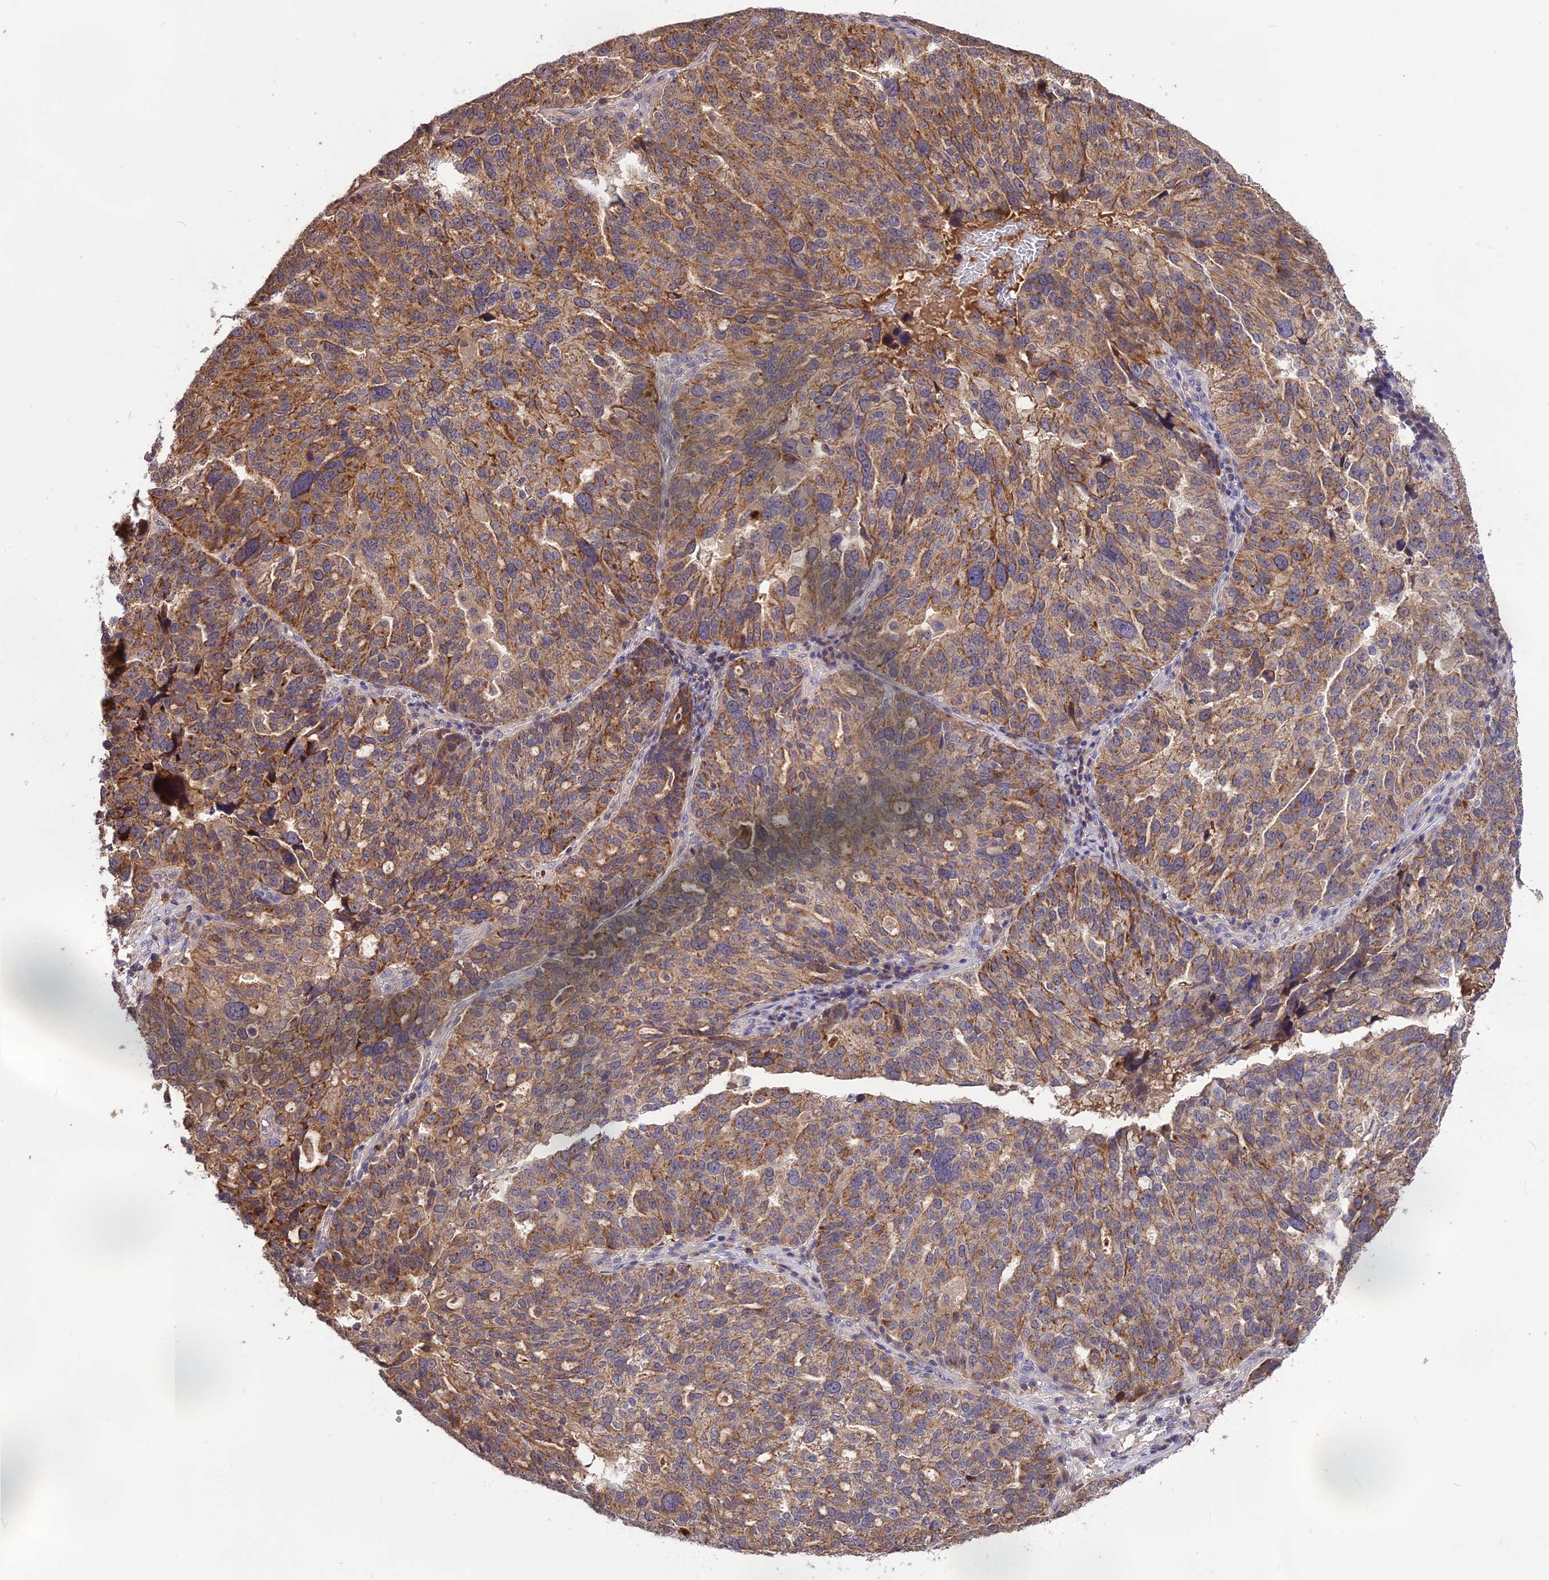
{"staining": {"intensity": "moderate", "quantity": ">75%", "location": "cytoplasmic/membranous"}, "tissue": "ovarian cancer", "cell_type": "Tumor cells", "image_type": "cancer", "snomed": [{"axis": "morphology", "description": "Cystadenocarcinoma, serous, NOS"}, {"axis": "topography", "description": "Ovary"}], "caption": "Immunohistochemical staining of human ovarian cancer exhibits medium levels of moderate cytoplasmic/membranous positivity in approximately >75% of tumor cells. (DAB = brown stain, brightfield microscopy at high magnification).", "gene": "NUDT8", "patient": {"sex": "female", "age": 59}}